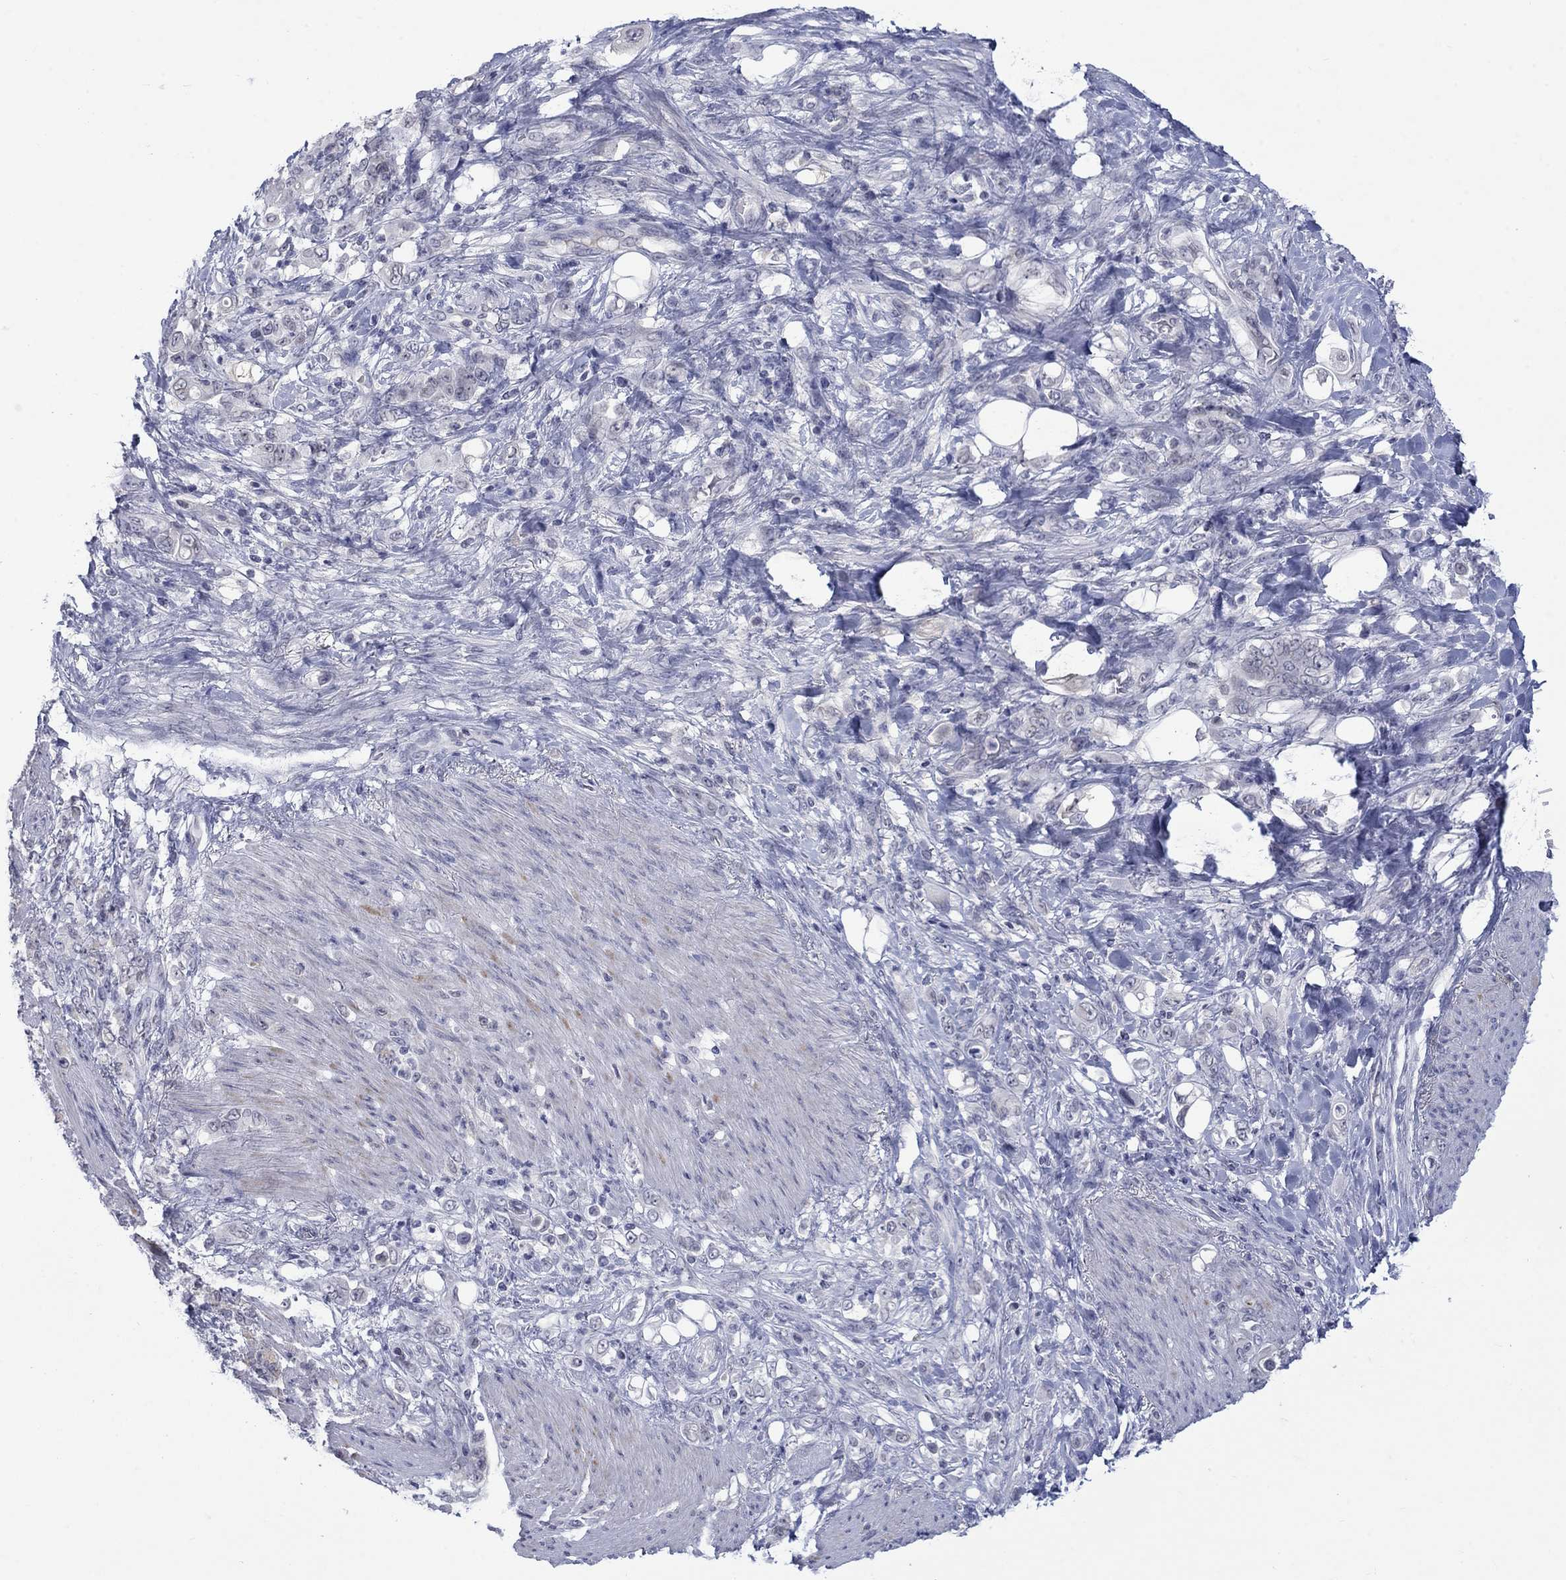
{"staining": {"intensity": "weak", "quantity": "<25%", "location": "cytoplasmic/membranous"}, "tissue": "stomach cancer", "cell_type": "Tumor cells", "image_type": "cancer", "snomed": [{"axis": "morphology", "description": "Adenocarcinoma, NOS"}, {"axis": "topography", "description": "Stomach"}], "caption": "Histopathology image shows no significant protein expression in tumor cells of adenocarcinoma (stomach).", "gene": "NSMF", "patient": {"sex": "female", "age": 79}}